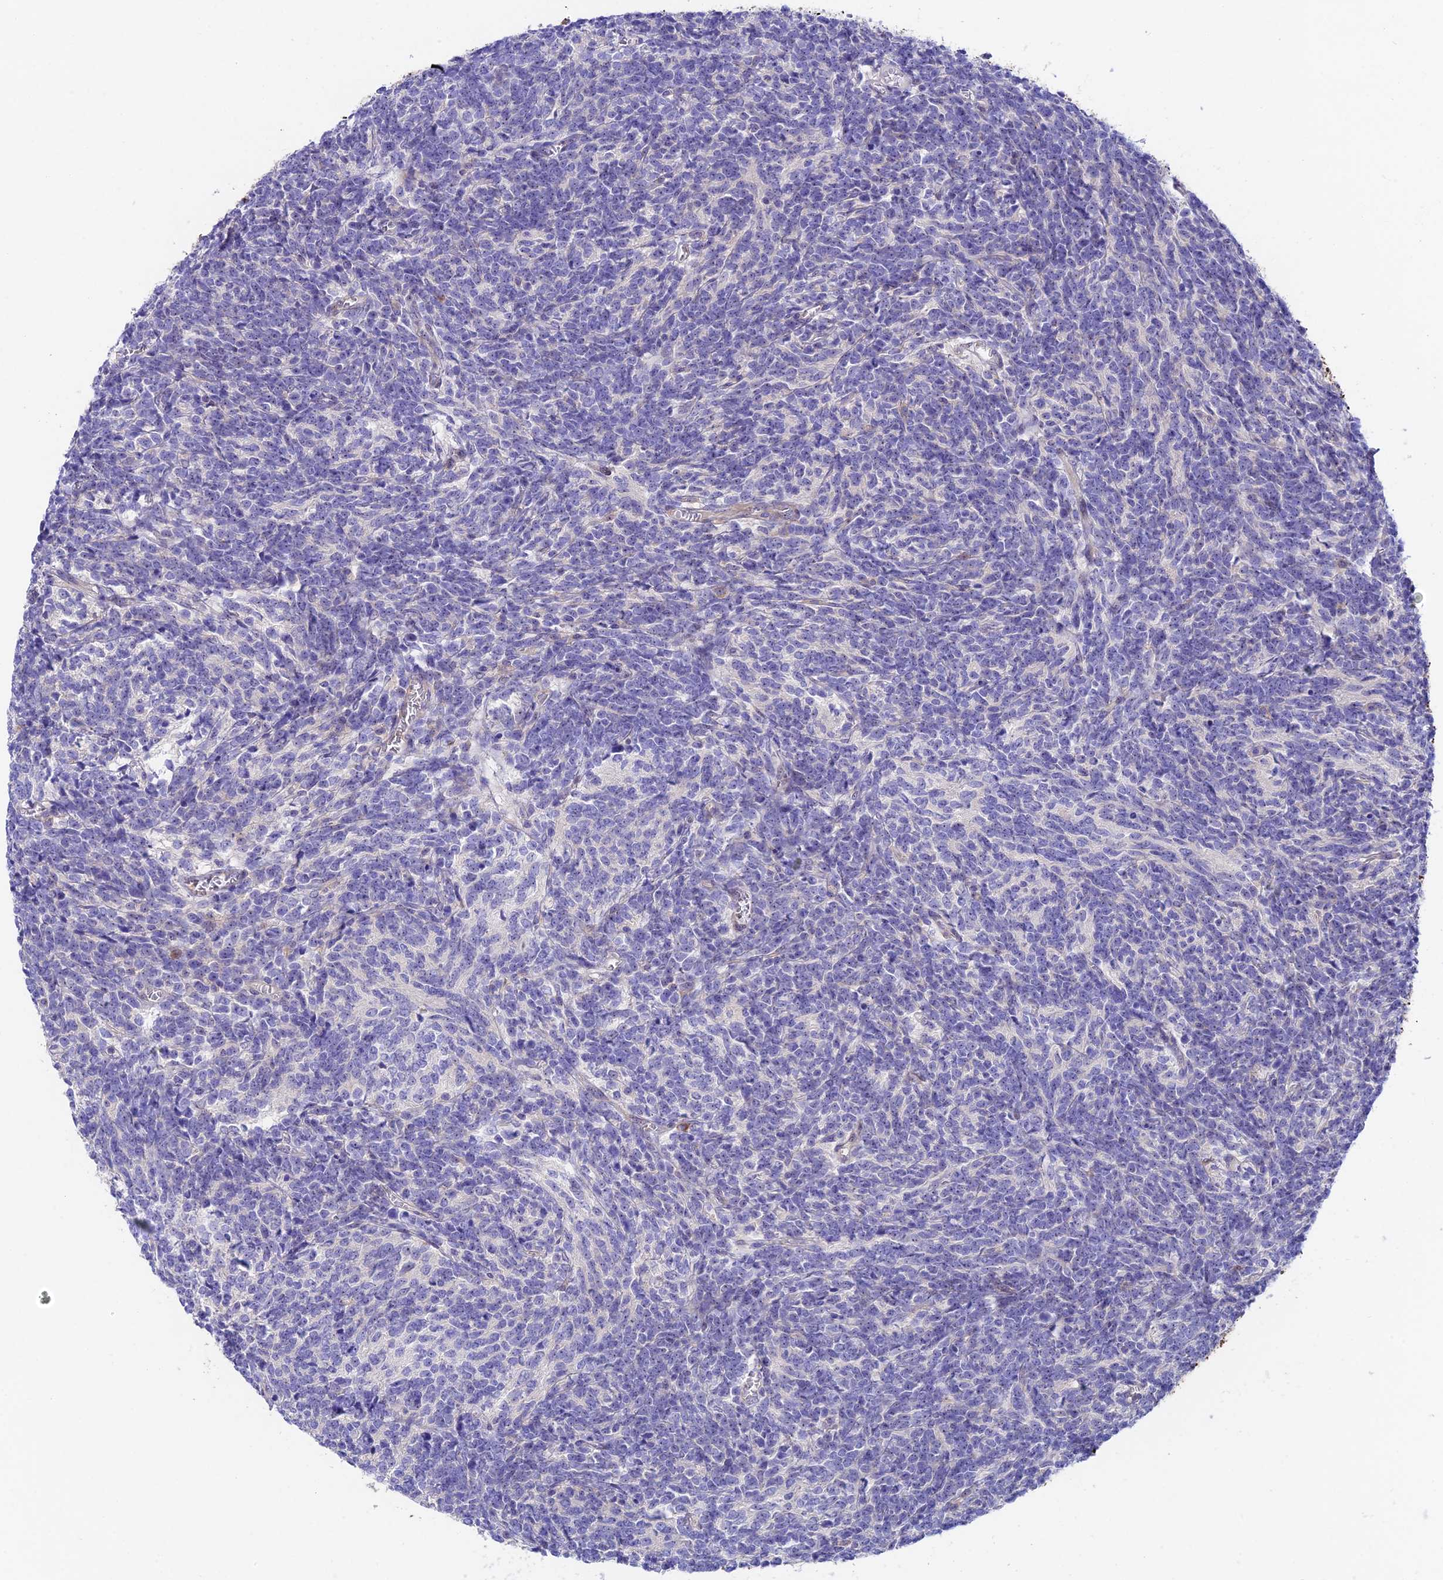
{"staining": {"intensity": "negative", "quantity": "none", "location": "none"}, "tissue": "glioma", "cell_type": "Tumor cells", "image_type": "cancer", "snomed": [{"axis": "morphology", "description": "Glioma, malignant, Low grade"}, {"axis": "topography", "description": "Brain"}], "caption": "This is an immunohistochemistry photomicrograph of glioma. There is no positivity in tumor cells.", "gene": "DUSP29", "patient": {"sex": "female", "age": 1}}